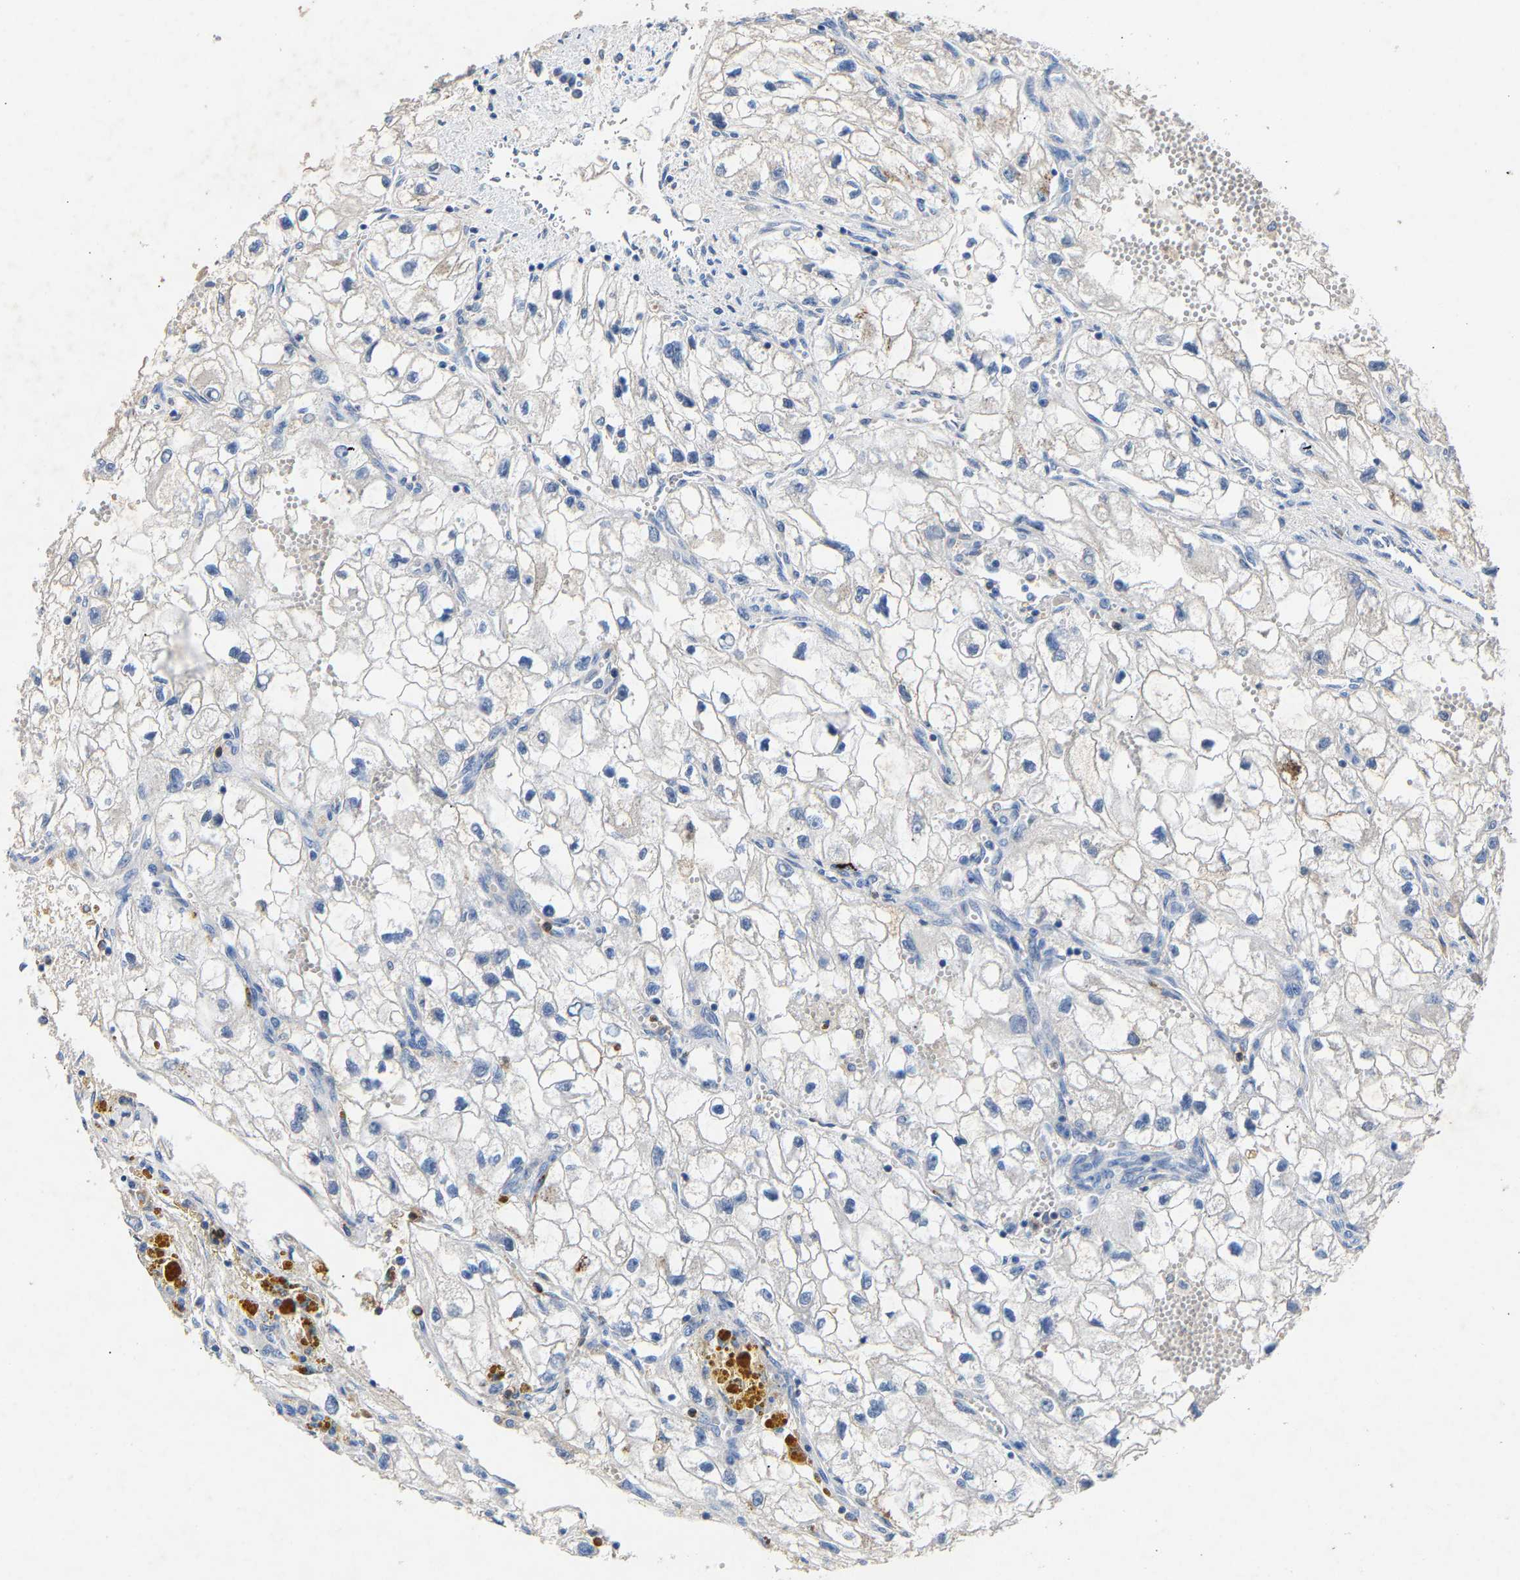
{"staining": {"intensity": "negative", "quantity": "none", "location": "none"}, "tissue": "renal cancer", "cell_type": "Tumor cells", "image_type": "cancer", "snomed": [{"axis": "morphology", "description": "Adenocarcinoma, NOS"}, {"axis": "topography", "description": "Kidney"}], "caption": "Human renal adenocarcinoma stained for a protein using IHC reveals no expression in tumor cells.", "gene": "CCDC171", "patient": {"sex": "female", "age": 70}}